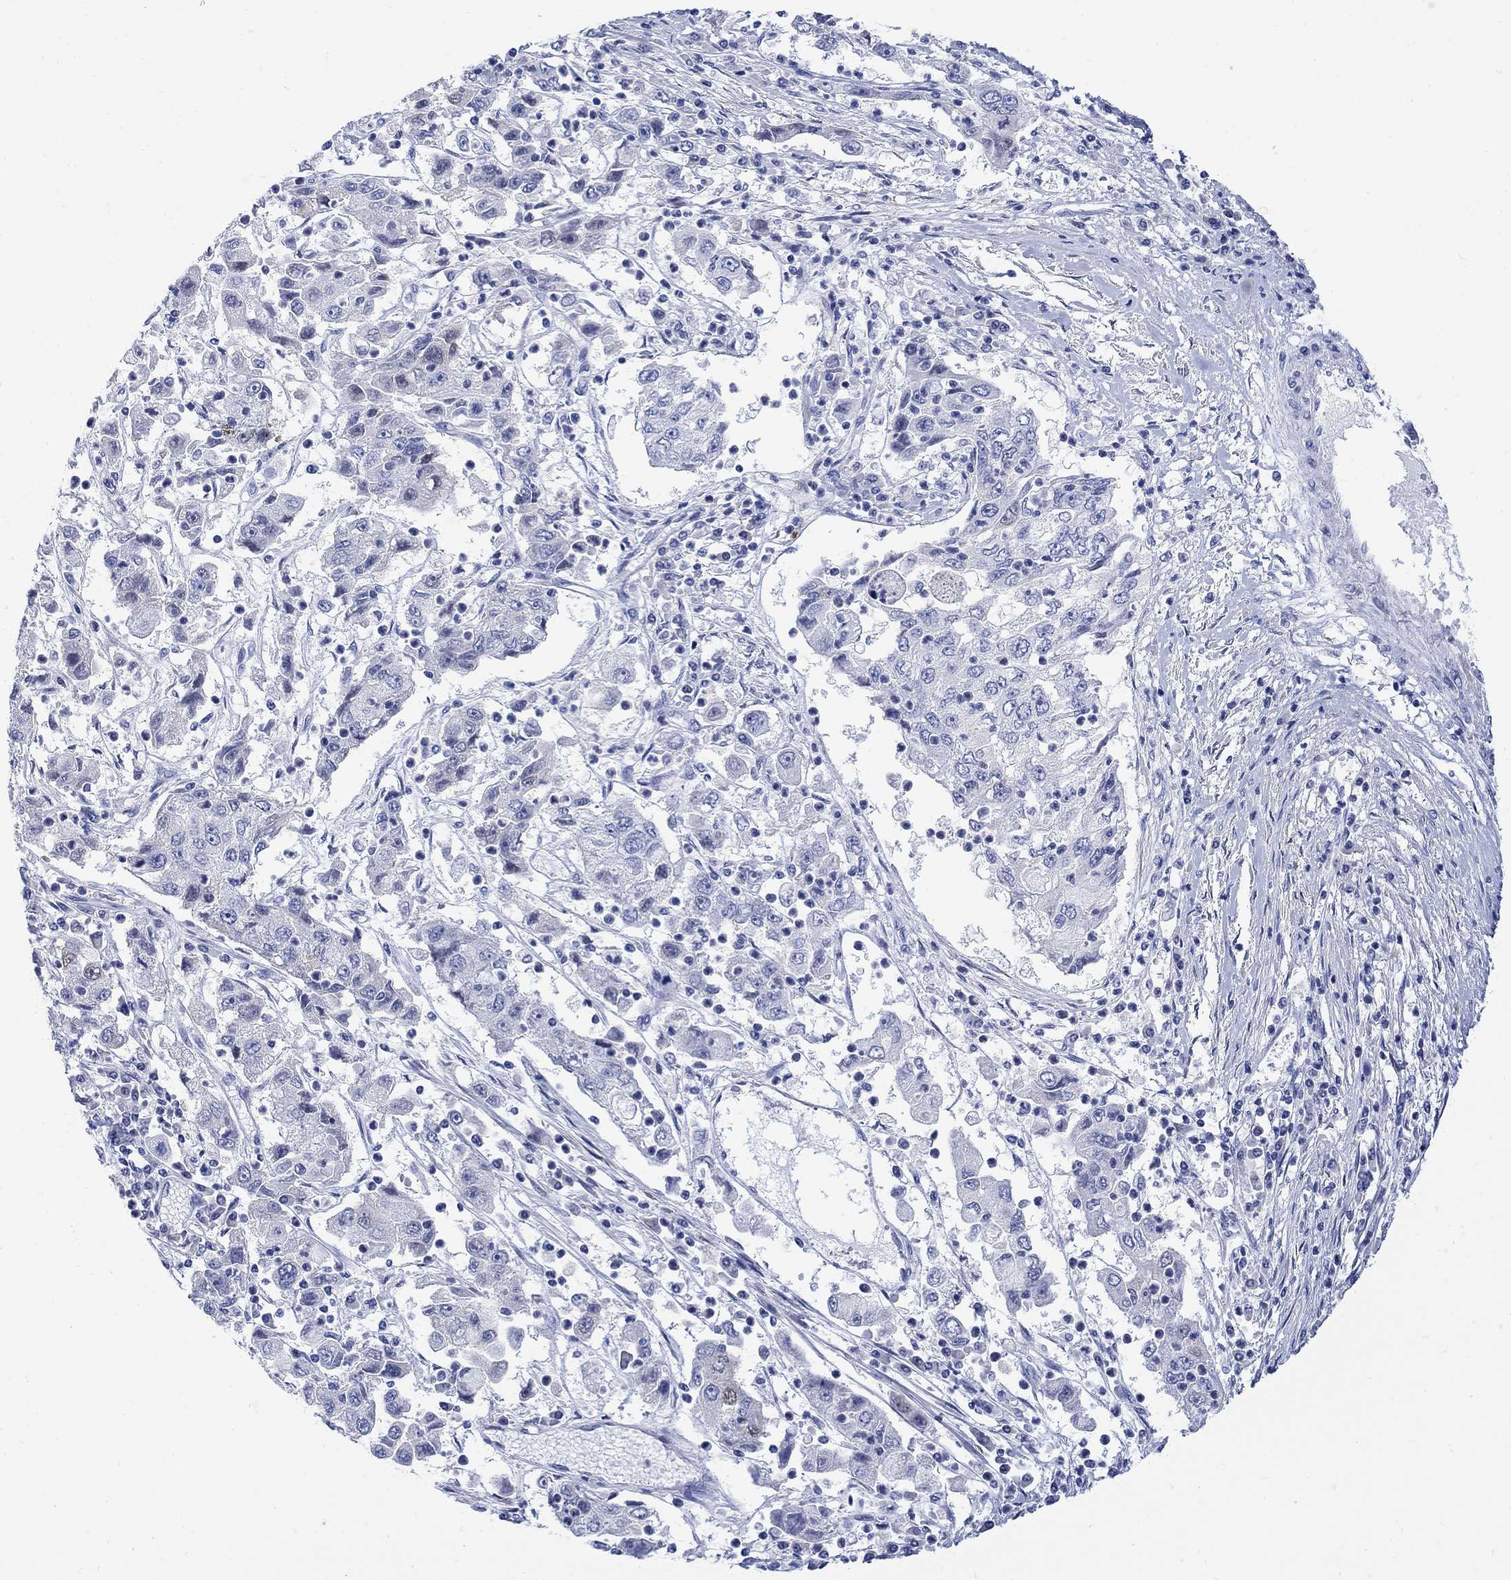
{"staining": {"intensity": "negative", "quantity": "none", "location": "none"}, "tissue": "cervical cancer", "cell_type": "Tumor cells", "image_type": "cancer", "snomed": [{"axis": "morphology", "description": "Squamous cell carcinoma, NOS"}, {"axis": "topography", "description": "Cervix"}], "caption": "High magnification brightfield microscopy of cervical cancer stained with DAB (brown) and counterstained with hematoxylin (blue): tumor cells show no significant staining.", "gene": "MYL1", "patient": {"sex": "female", "age": 36}}